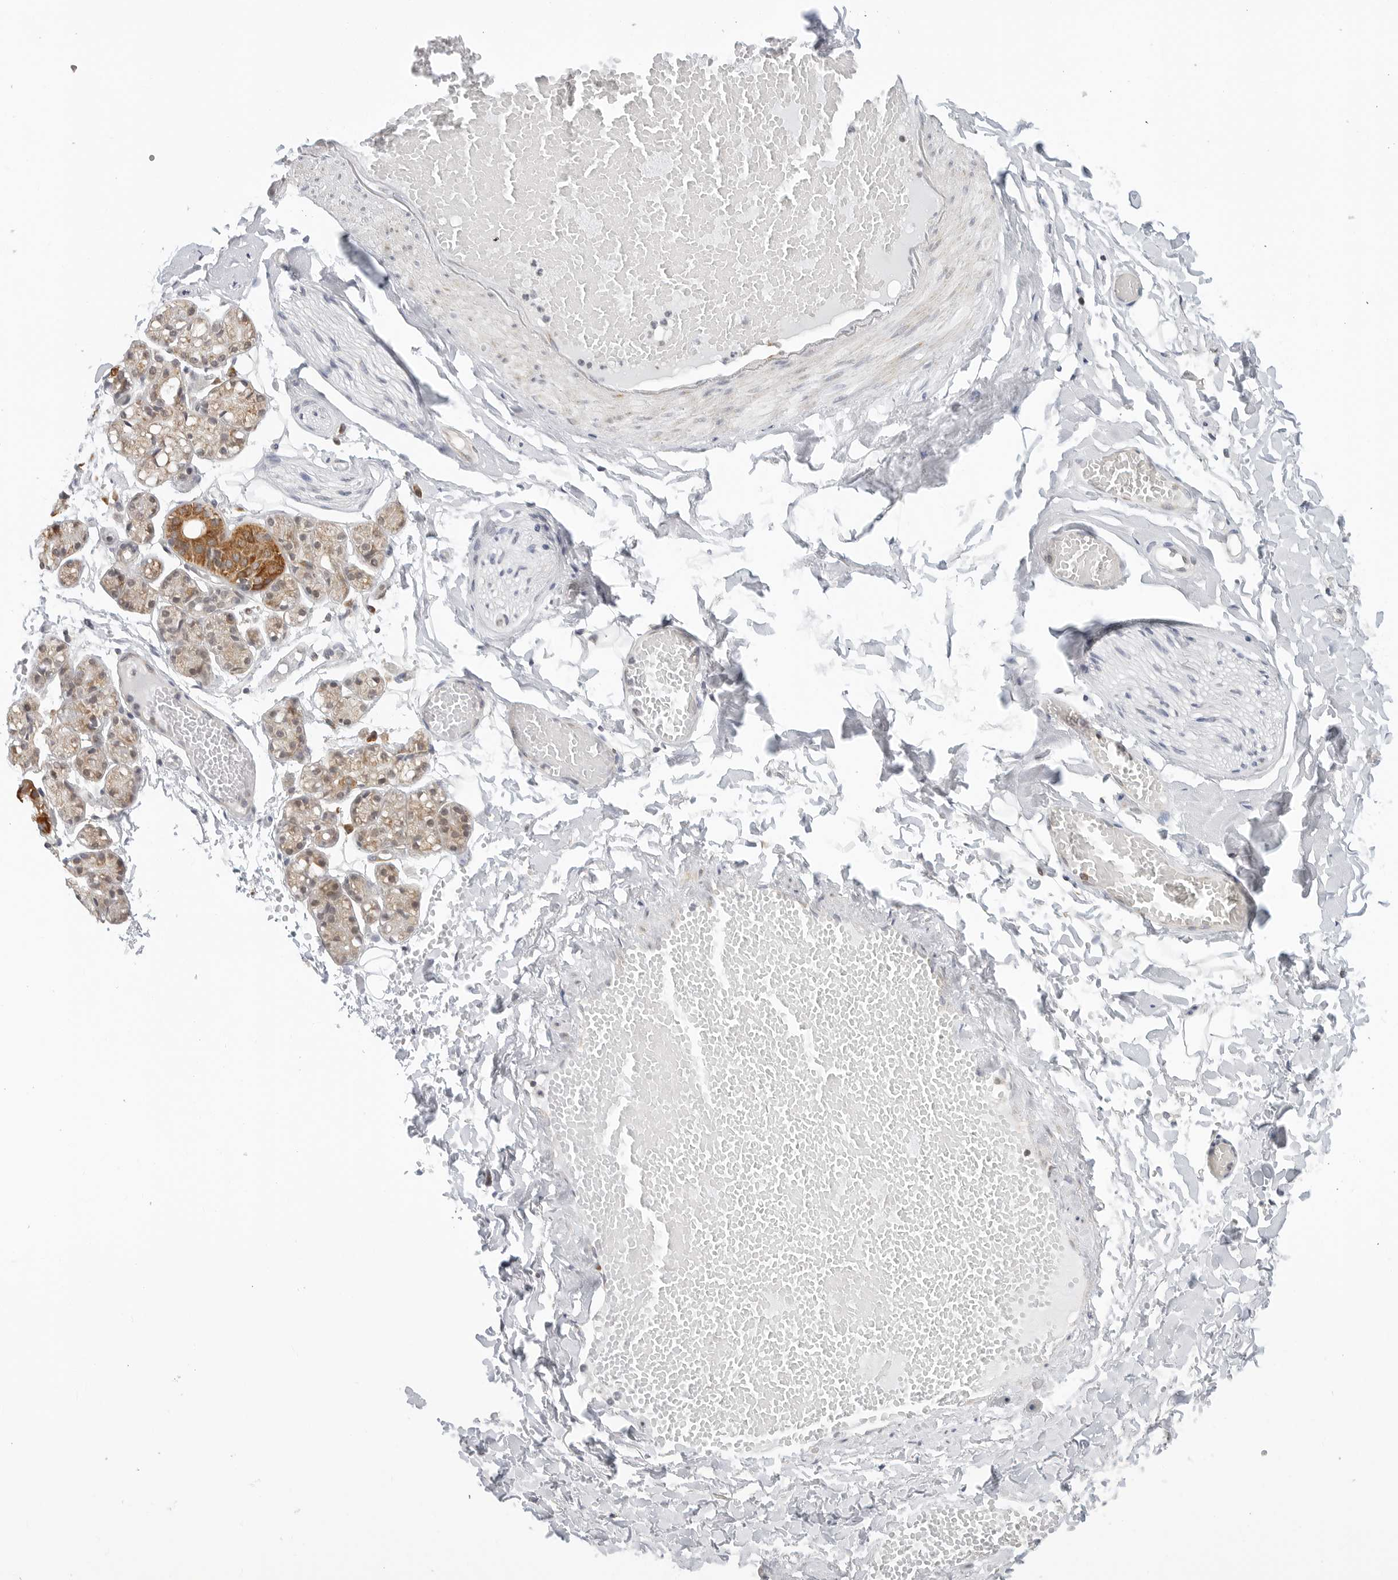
{"staining": {"intensity": "moderate", "quantity": "25%-75%", "location": "cytoplasmic/membranous,nuclear"}, "tissue": "salivary gland", "cell_type": "Glandular cells", "image_type": "normal", "snomed": [{"axis": "morphology", "description": "Normal tissue, NOS"}, {"axis": "topography", "description": "Salivary gland"}], "caption": "DAB immunohistochemical staining of benign human salivary gland displays moderate cytoplasmic/membranous,nuclear protein positivity in about 25%-75% of glandular cells. The protein is stained brown, and the nuclei are stained in blue (DAB (3,3'-diaminobenzidine) IHC with brightfield microscopy, high magnification).", "gene": "POLR3GL", "patient": {"sex": "male", "age": 63}}